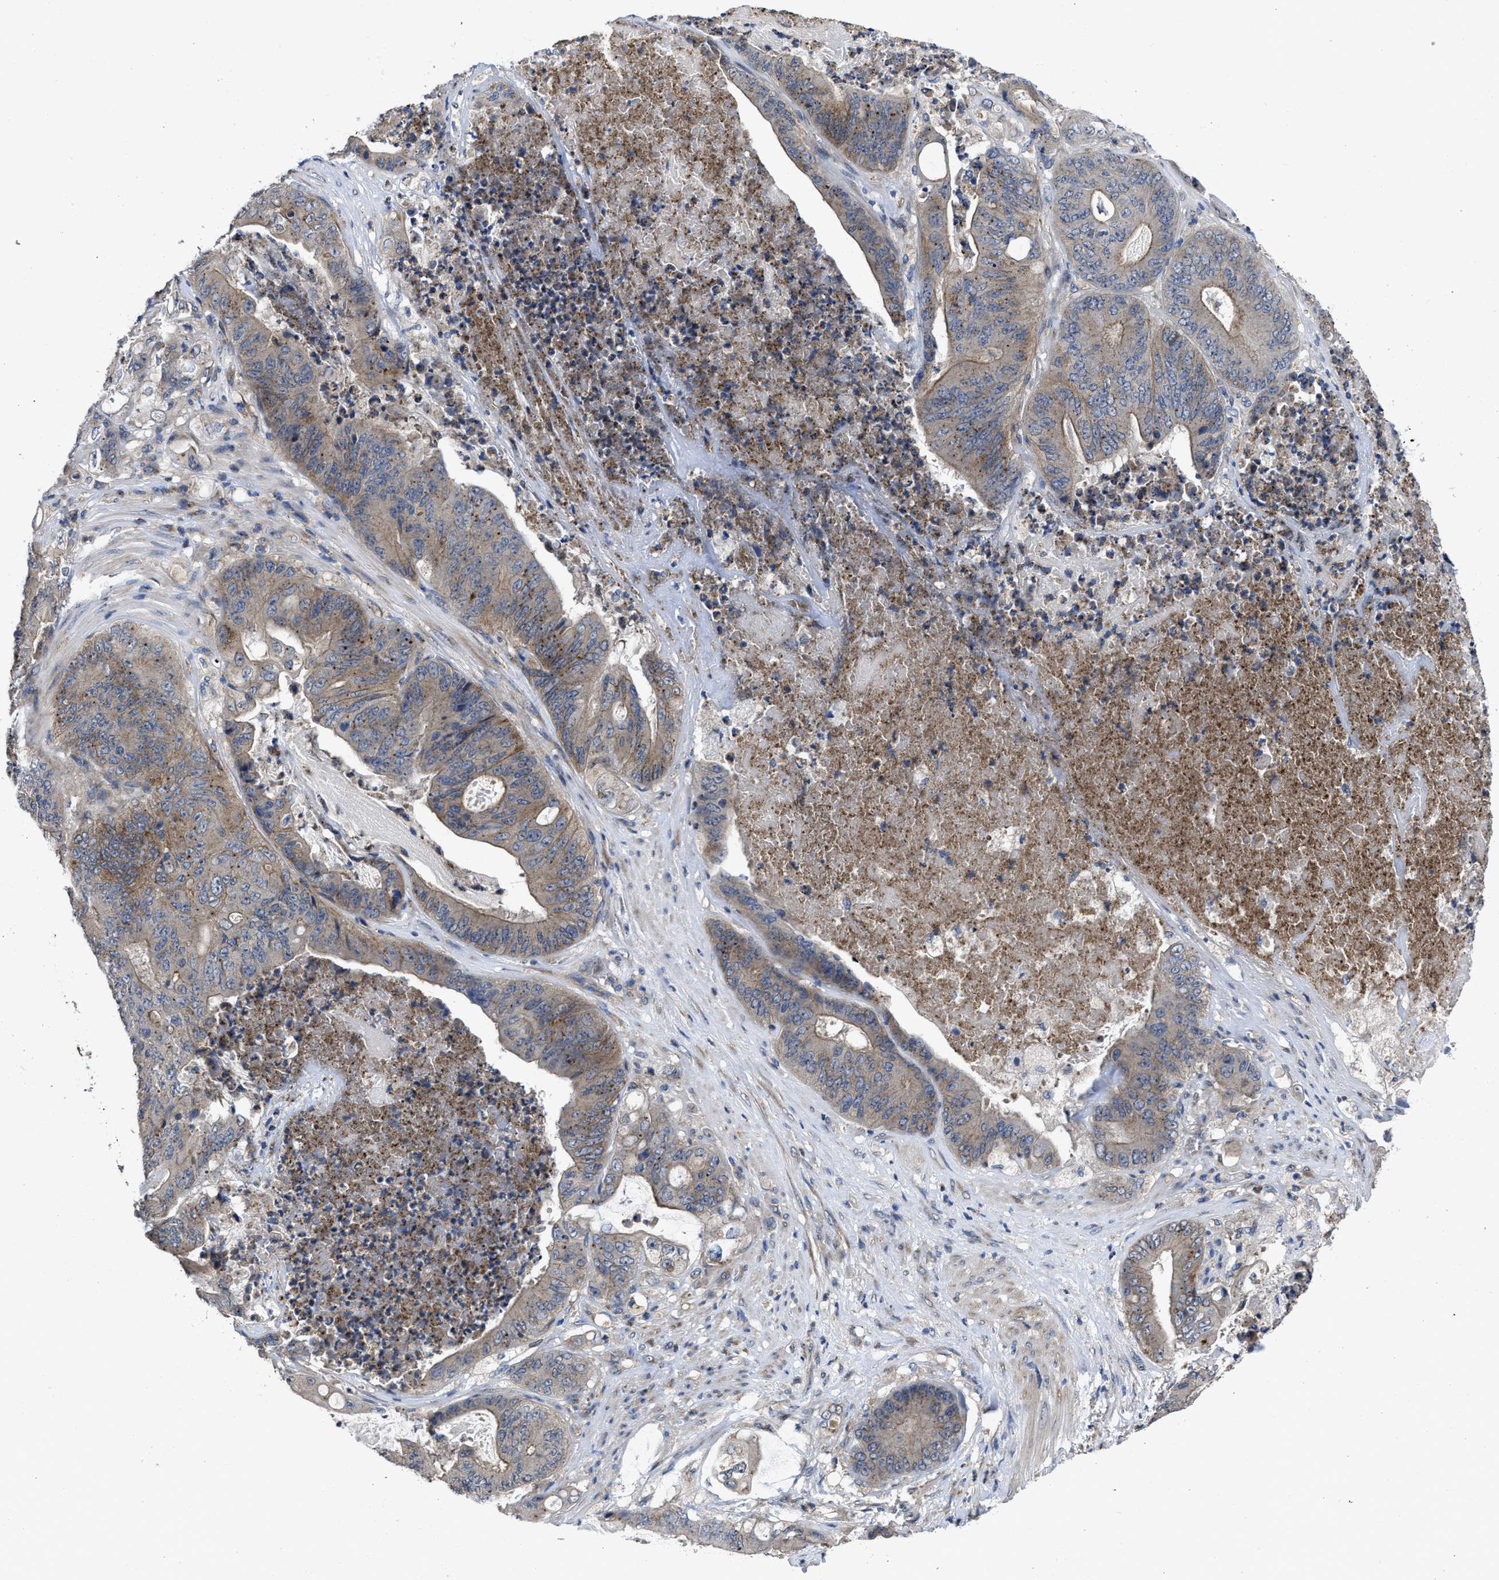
{"staining": {"intensity": "moderate", "quantity": "<25%", "location": "cytoplasmic/membranous"}, "tissue": "stomach cancer", "cell_type": "Tumor cells", "image_type": "cancer", "snomed": [{"axis": "morphology", "description": "Adenocarcinoma, NOS"}, {"axis": "topography", "description": "Stomach"}], "caption": "Immunohistochemistry (DAB) staining of human stomach cancer (adenocarcinoma) displays moderate cytoplasmic/membranous protein staining in about <25% of tumor cells.", "gene": "PKD2", "patient": {"sex": "female", "age": 73}}